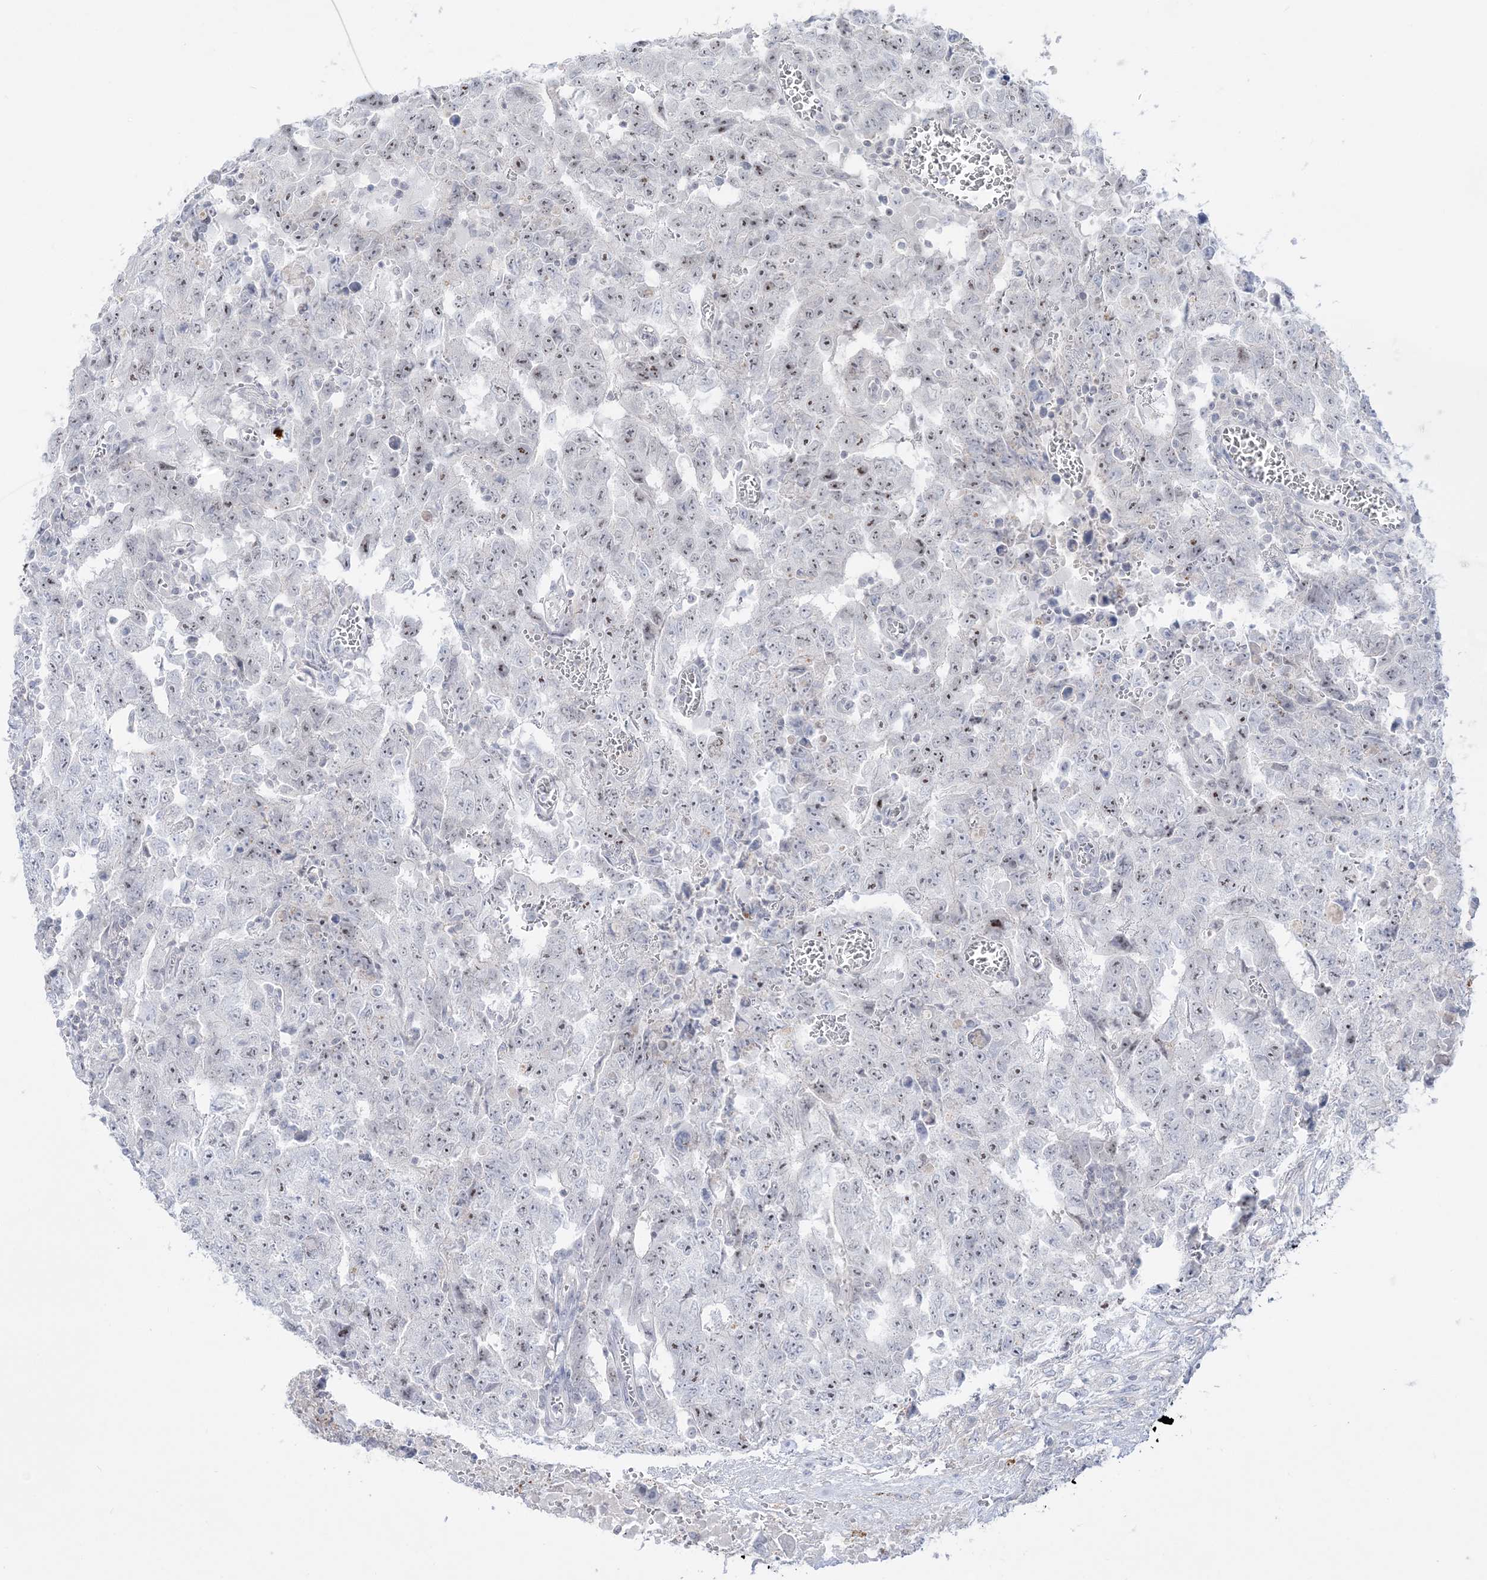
{"staining": {"intensity": "weak", "quantity": "<25%", "location": "nuclear"}, "tissue": "testis cancer", "cell_type": "Tumor cells", "image_type": "cancer", "snomed": [{"axis": "morphology", "description": "Carcinoma, Embryonal, NOS"}, {"axis": "topography", "description": "Testis"}], "caption": "Micrograph shows no significant protein positivity in tumor cells of testis embryonal carcinoma.", "gene": "SH3BP4", "patient": {"sex": "male", "age": 26}}